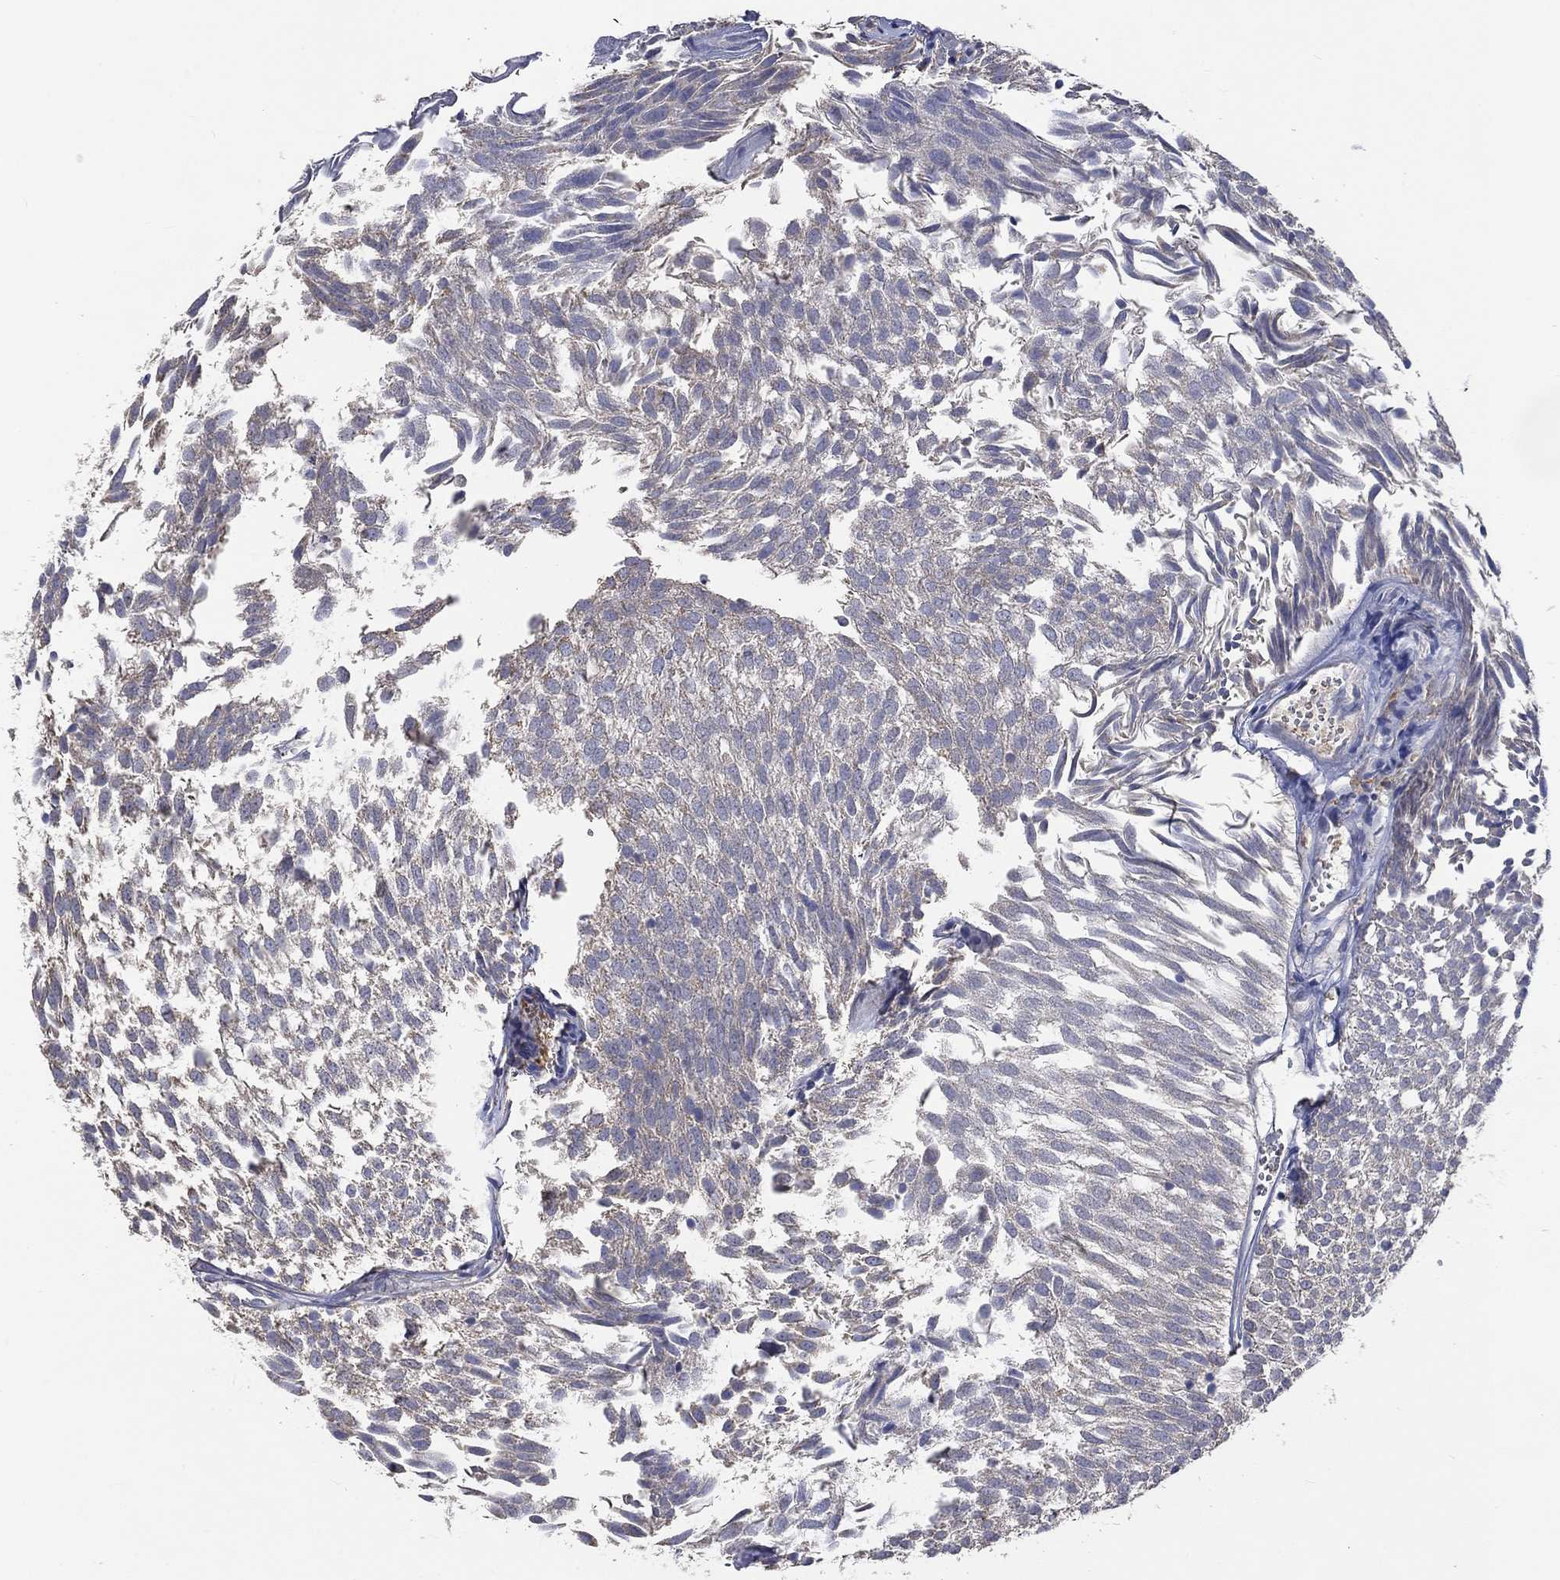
{"staining": {"intensity": "negative", "quantity": "none", "location": "none"}, "tissue": "urothelial cancer", "cell_type": "Tumor cells", "image_type": "cancer", "snomed": [{"axis": "morphology", "description": "Urothelial carcinoma, Low grade"}, {"axis": "topography", "description": "Urinary bladder"}], "caption": "Tumor cells show no significant staining in urothelial cancer.", "gene": "UGT8", "patient": {"sex": "male", "age": 52}}